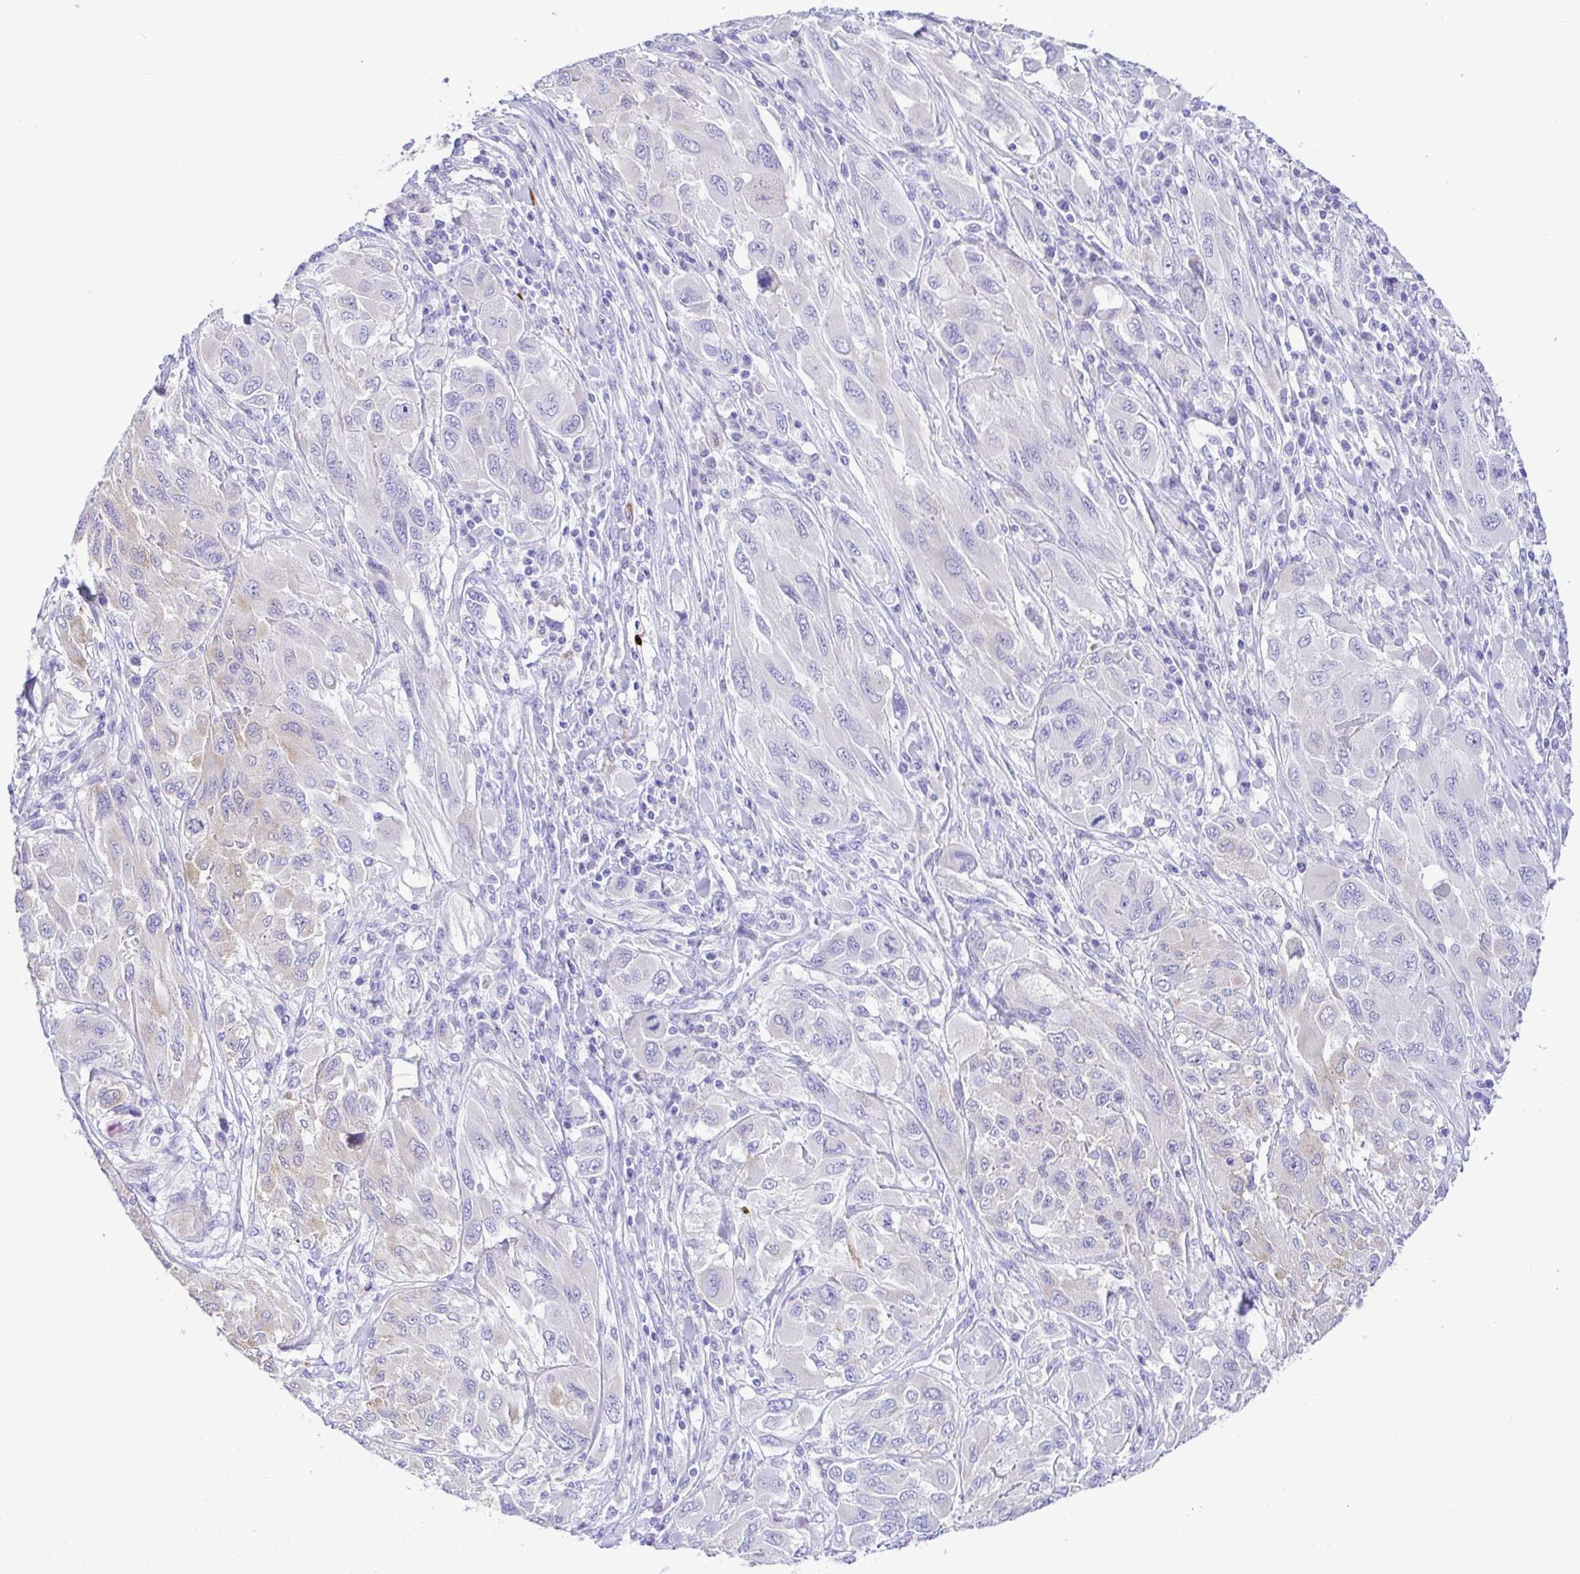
{"staining": {"intensity": "negative", "quantity": "none", "location": "none"}, "tissue": "melanoma", "cell_type": "Tumor cells", "image_type": "cancer", "snomed": [{"axis": "morphology", "description": "Malignant melanoma, NOS"}, {"axis": "topography", "description": "Skin"}], "caption": "Immunohistochemical staining of malignant melanoma shows no significant positivity in tumor cells.", "gene": "BACE2", "patient": {"sex": "female", "age": 91}}